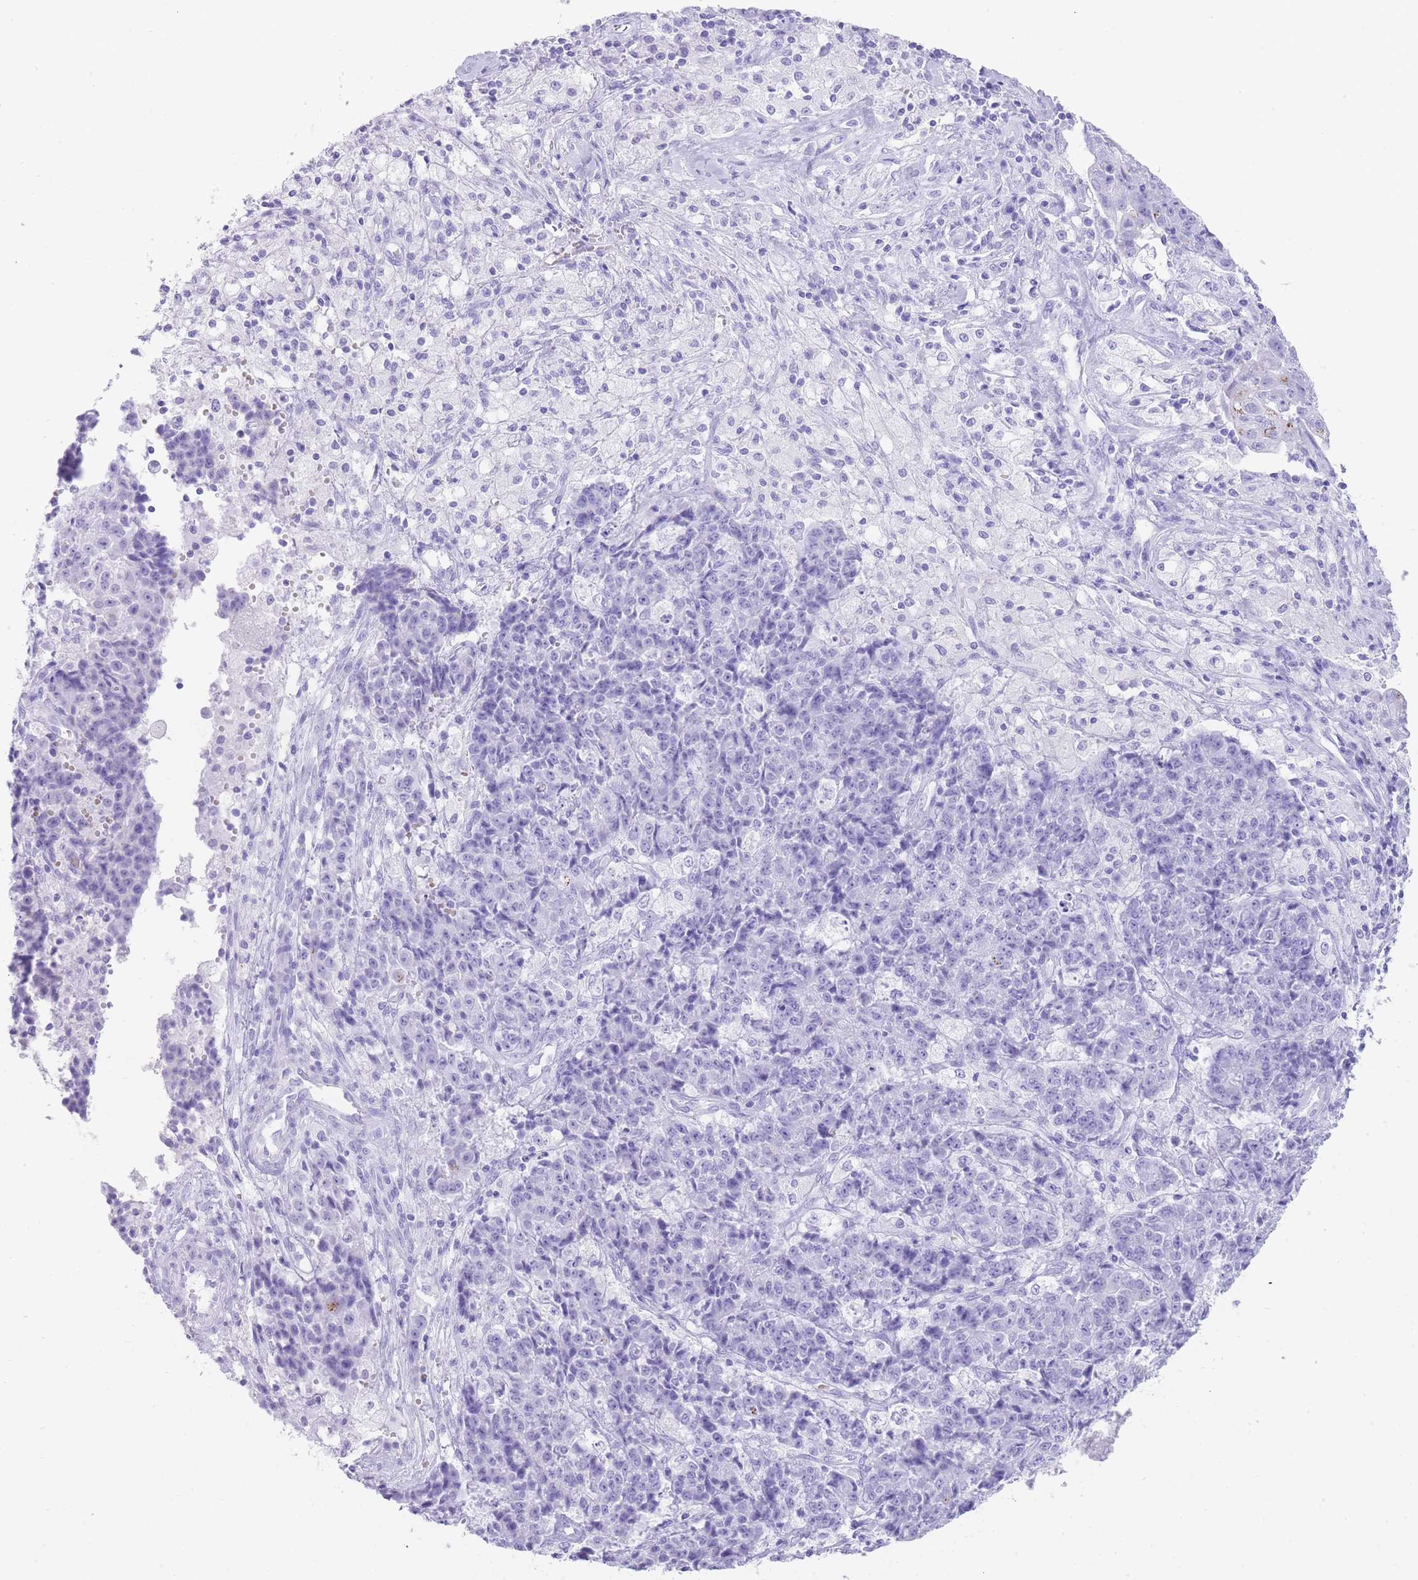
{"staining": {"intensity": "moderate", "quantity": "<25%", "location": "cytoplasmic/membranous"}, "tissue": "ovarian cancer", "cell_type": "Tumor cells", "image_type": "cancer", "snomed": [{"axis": "morphology", "description": "Carcinoma, endometroid"}, {"axis": "topography", "description": "Ovary"}], "caption": "Immunohistochemical staining of human endometroid carcinoma (ovarian) exhibits low levels of moderate cytoplasmic/membranous protein positivity in about <25% of tumor cells.", "gene": "ELOA2", "patient": {"sex": "female", "age": 42}}